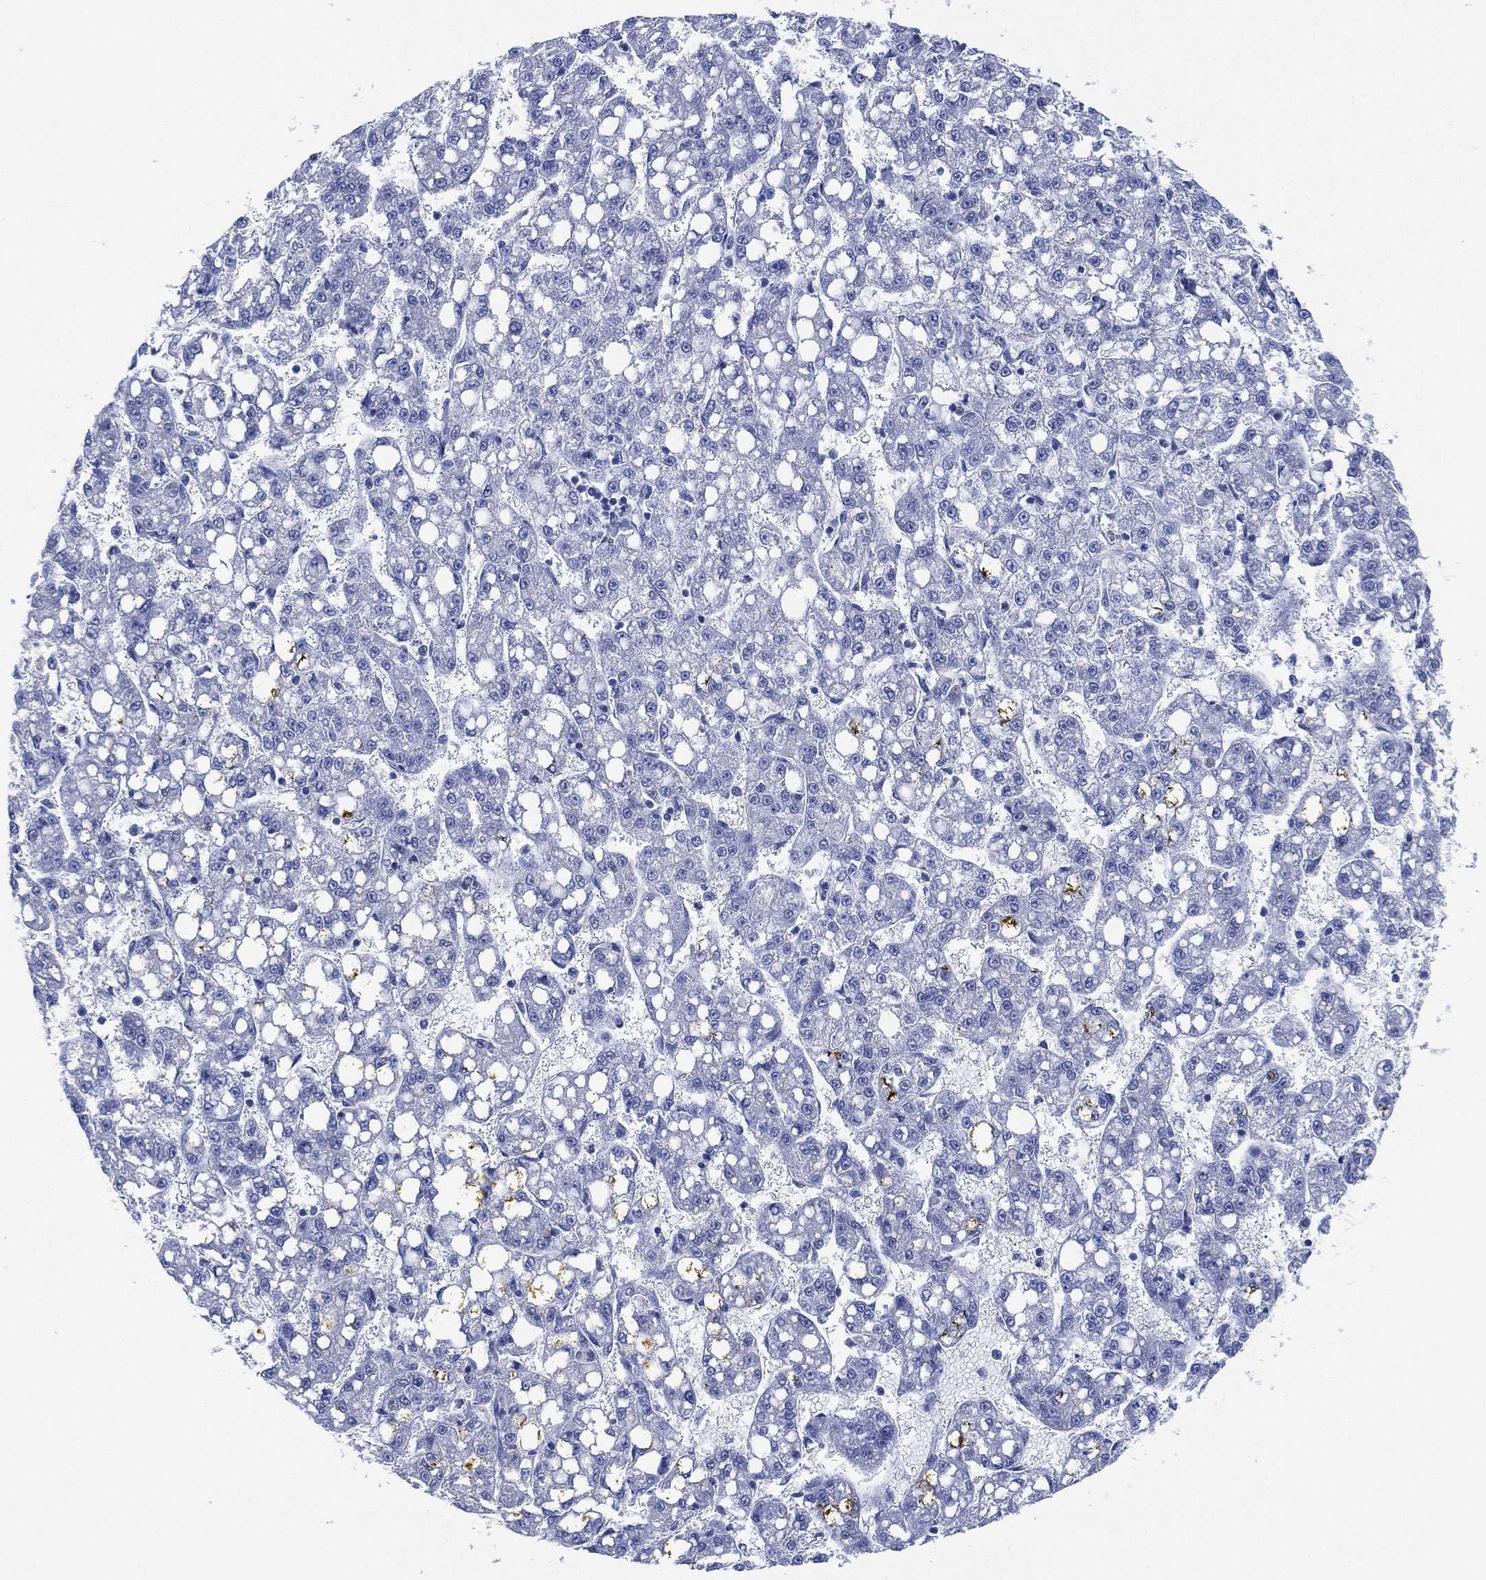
{"staining": {"intensity": "negative", "quantity": "none", "location": "none"}, "tissue": "liver cancer", "cell_type": "Tumor cells", "image_type": "cancer", "snomed": [{"axis": "morphology", "description": "Carcinoma, Hepatocellular, NOS"}, {"axis": "topography", "description": "Liver"}], "caption": "Liver hepatocellular carcinoma was stained to show a protein in brown. There is no significant staining in tumor cells.", "gene": "SLC9C2", "patient": {"sex": "female", "age": 65}}